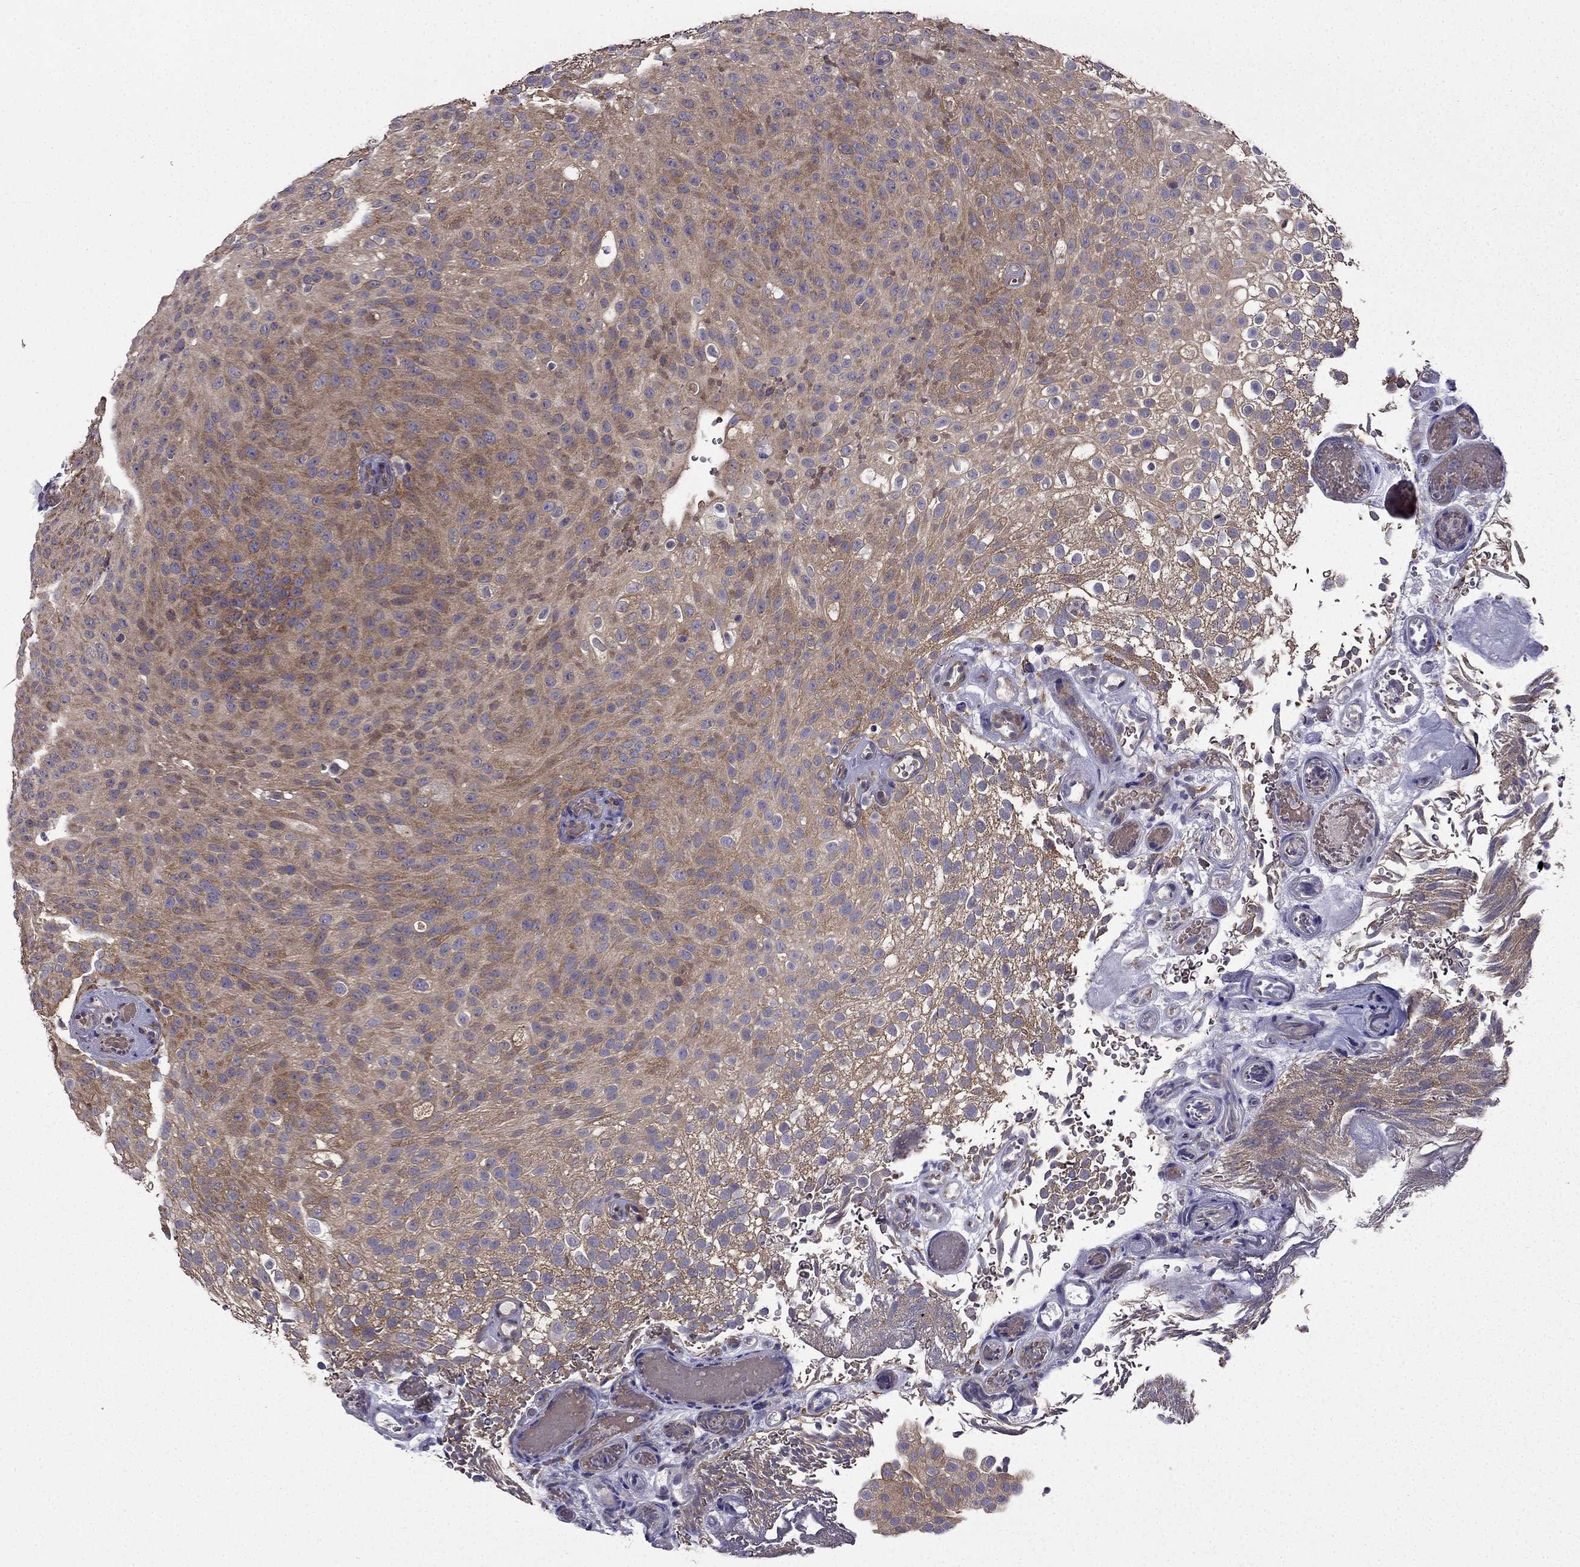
{"staining": {"intensity": "moderate", "quantity": "25%-75%", "location": "cytoplasmic/membranous"}, "tissue": "urothelial cancer", "cell_type": "Tumor cells", "image_type": "cancer", "snomed": [{"axis": "morphology", "description": "Urothelial carcinoma, Low grade"}, {"axis": "topography", "description": "Urinary bladder"}], "caption": "Human urothelial cancer stained for a protein (brown) reveals moderate cytoplasmic/membranous positive staining in about 25%-75% of tumor cells.", "gene": "ARHGEF28", "patient": {"sex": "male", "age": 78}}